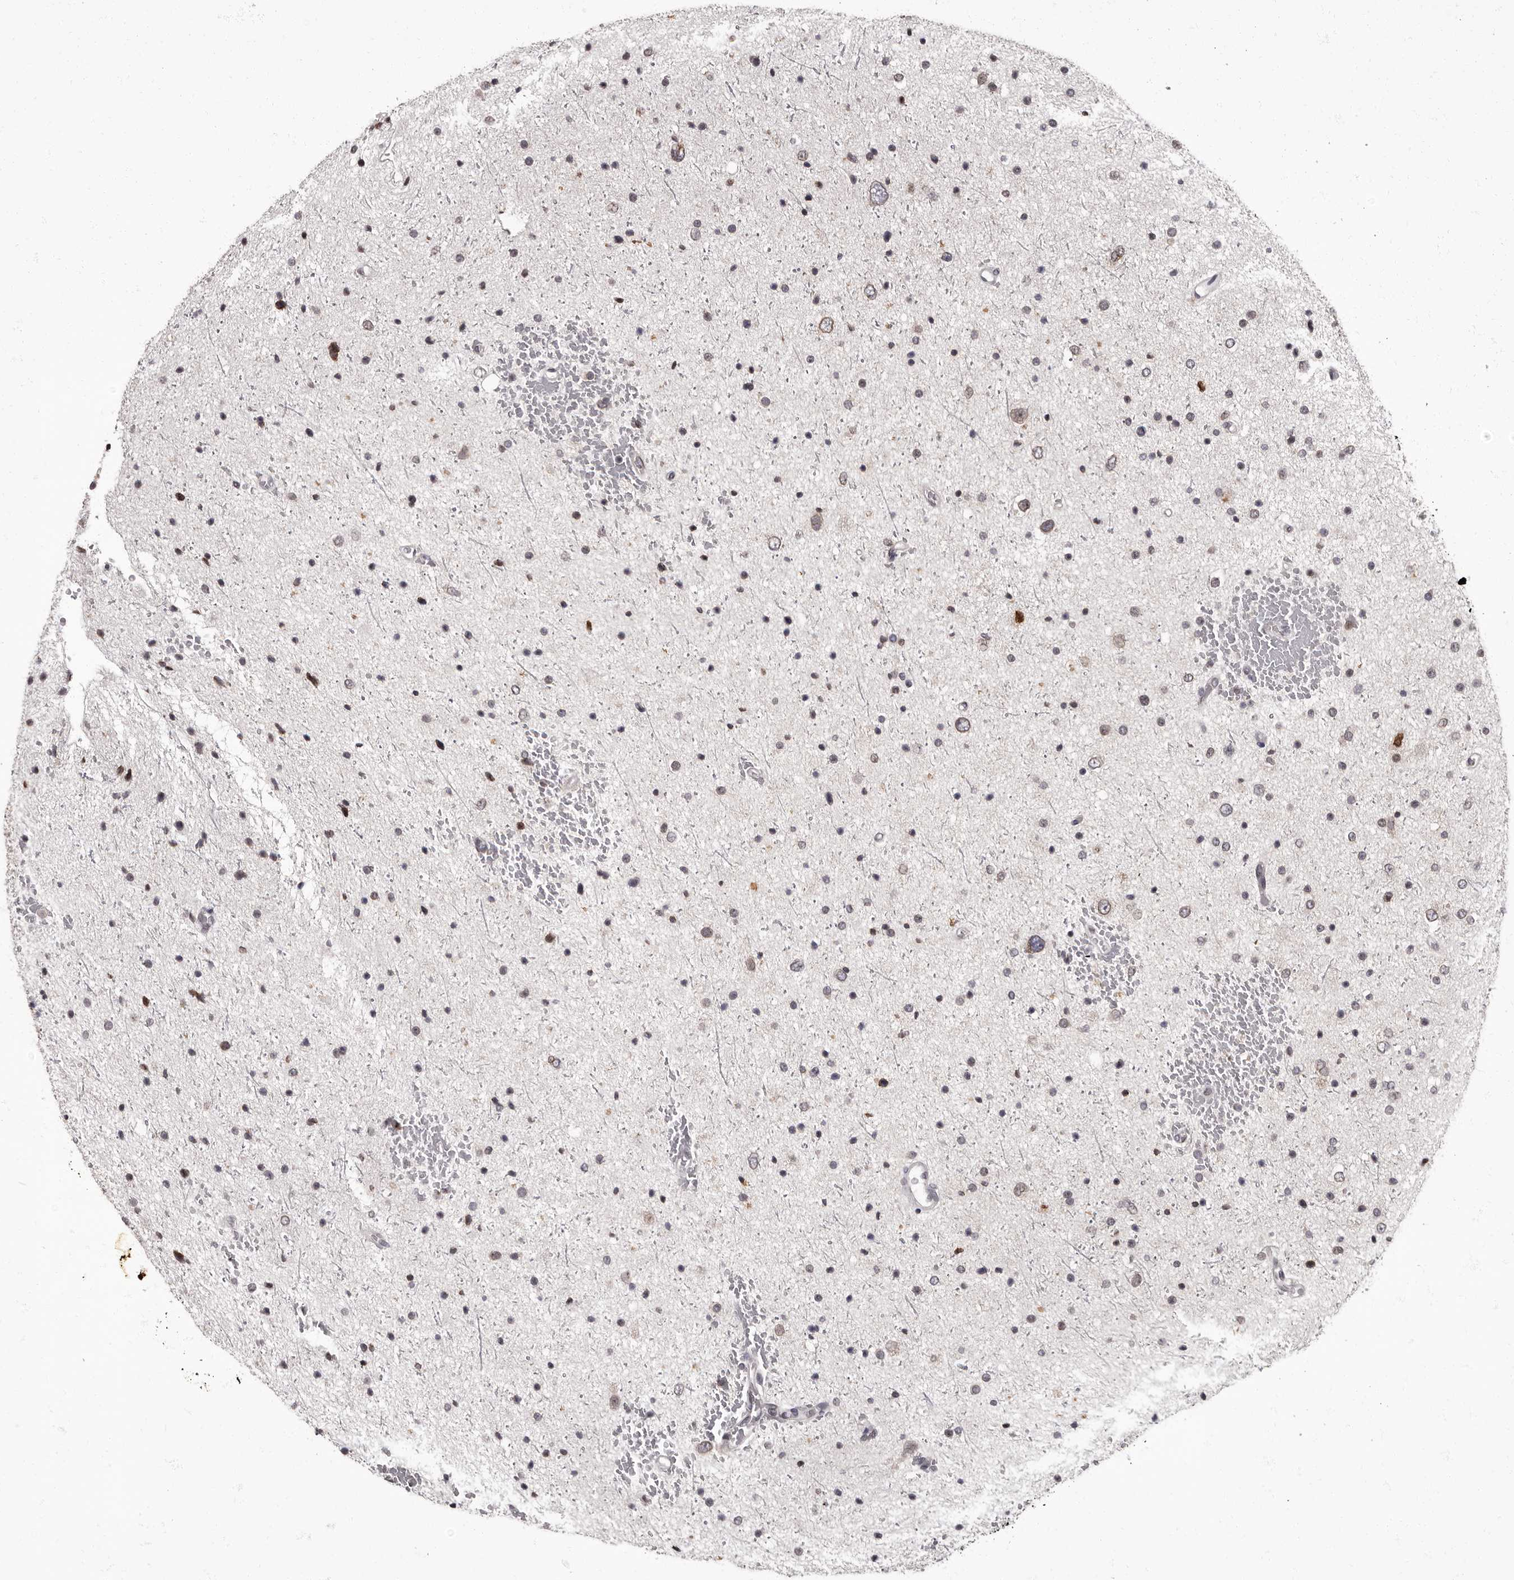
{"staining": {"intensity": "weak", "quantity": "<25%", "location": "nuclear"}, "tissue": "glioma", "cell_type": "Tumor cells", "image_type": "cancer", "snomed": [{"axis": "morphology", "description": "Glioma, malignant, Low grade"}, {"axis": "topography", "description": "Brain"}], "caption": "Immunohistochemical staining of low-grade glioma (malignant) exhibits no significant staining in tumor cells.", "gene": "C1orf50", "patient": {"sex": "female", "age": 37}}